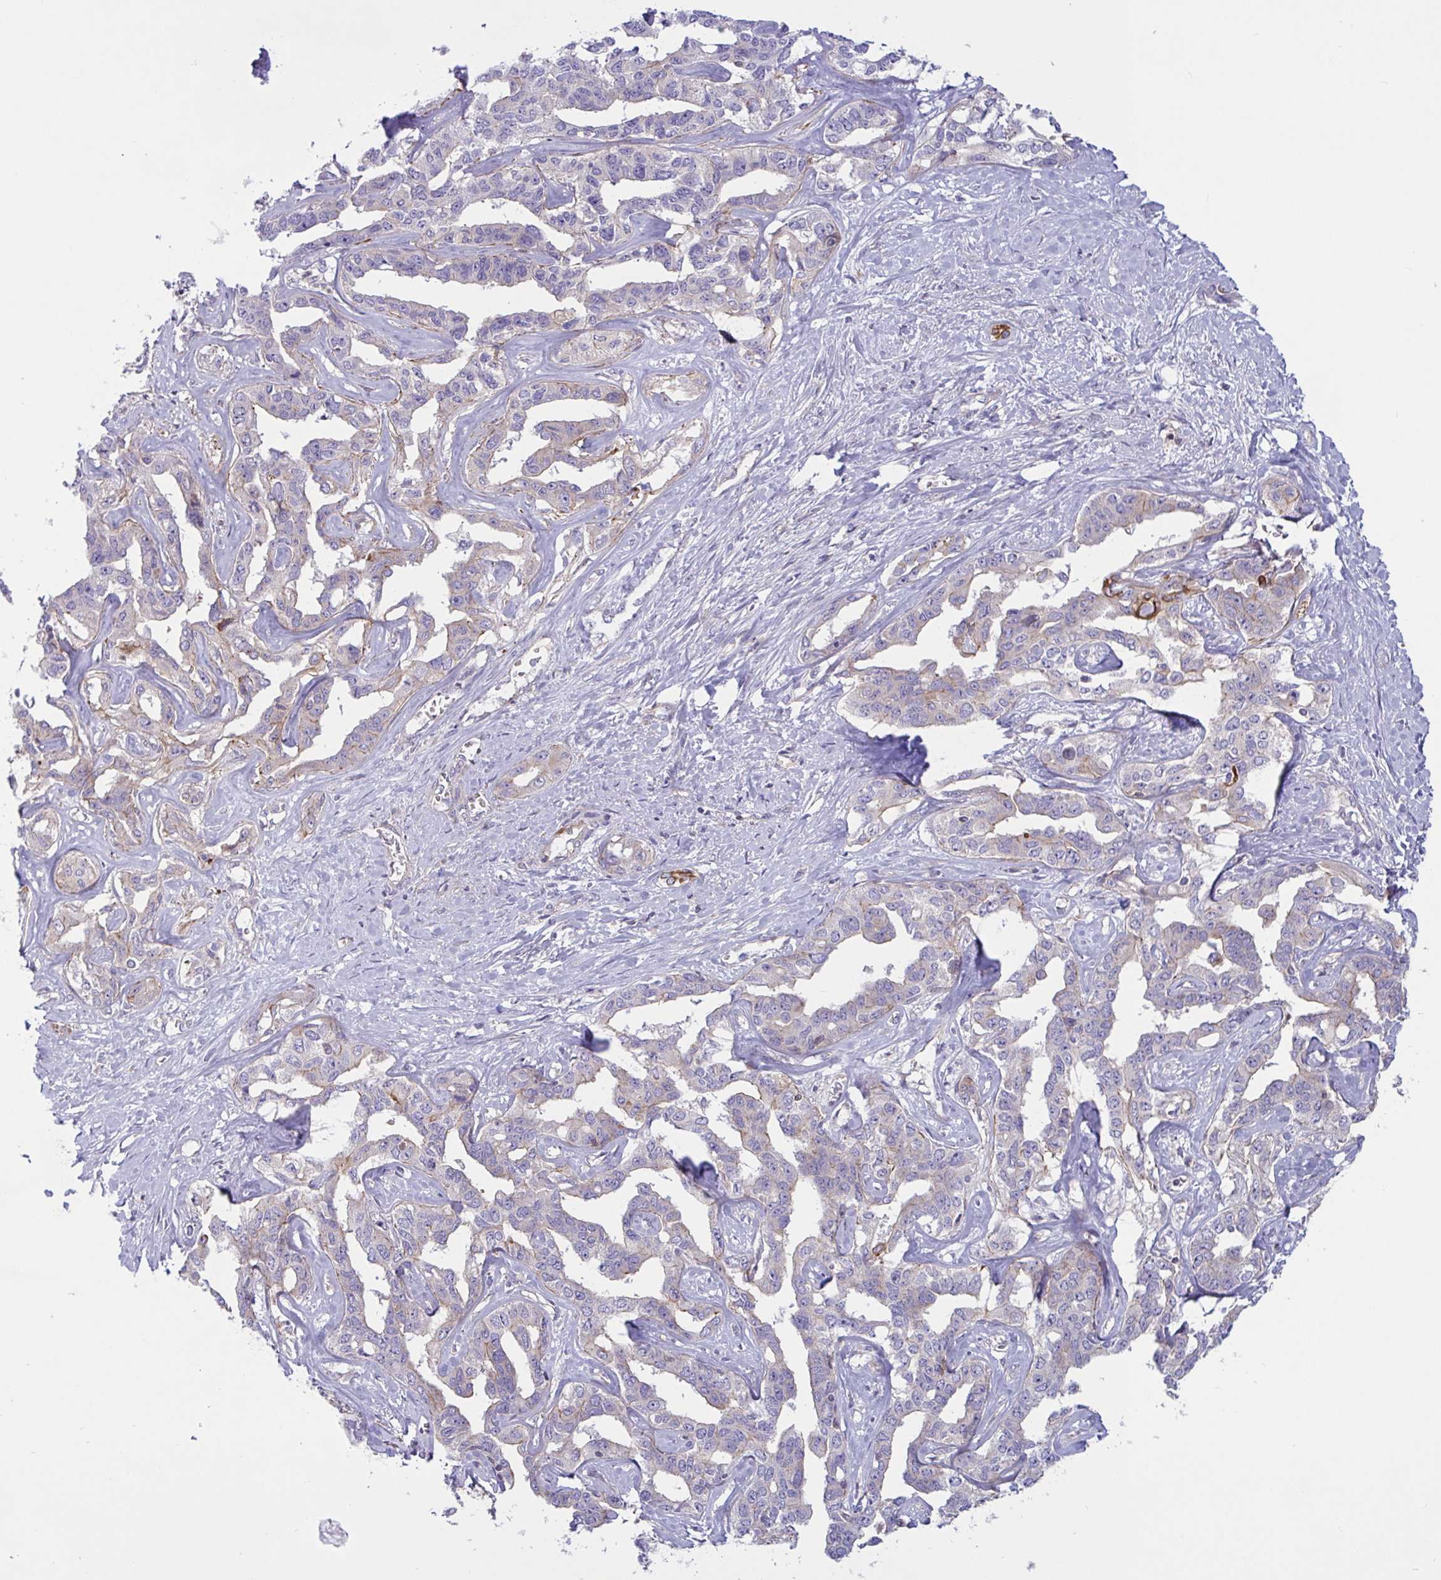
{"staining": {"intensity": "weak", "quantity": "<25%", "location": "cytoplasmic/membranous"}, "tissue": "liver cancer", "cell_type": "Tumor cells", "image_type": "cancer", "snomed": [{"axis": "morphology", "description": "Cholangiocarcinoma"}, {"axis": "topography", "description": "Liver"}], "caption": "Image shows no significant protein staining in tumor cells of liver cholangiocarcinoma. (DAB (3,3'-diaminobenzidine) immunohistochemistry (IHC) visualized using brightfield microscopy, high magnification).", "gene": "TANK", "patient": {"sex": "male", "age": 59}}